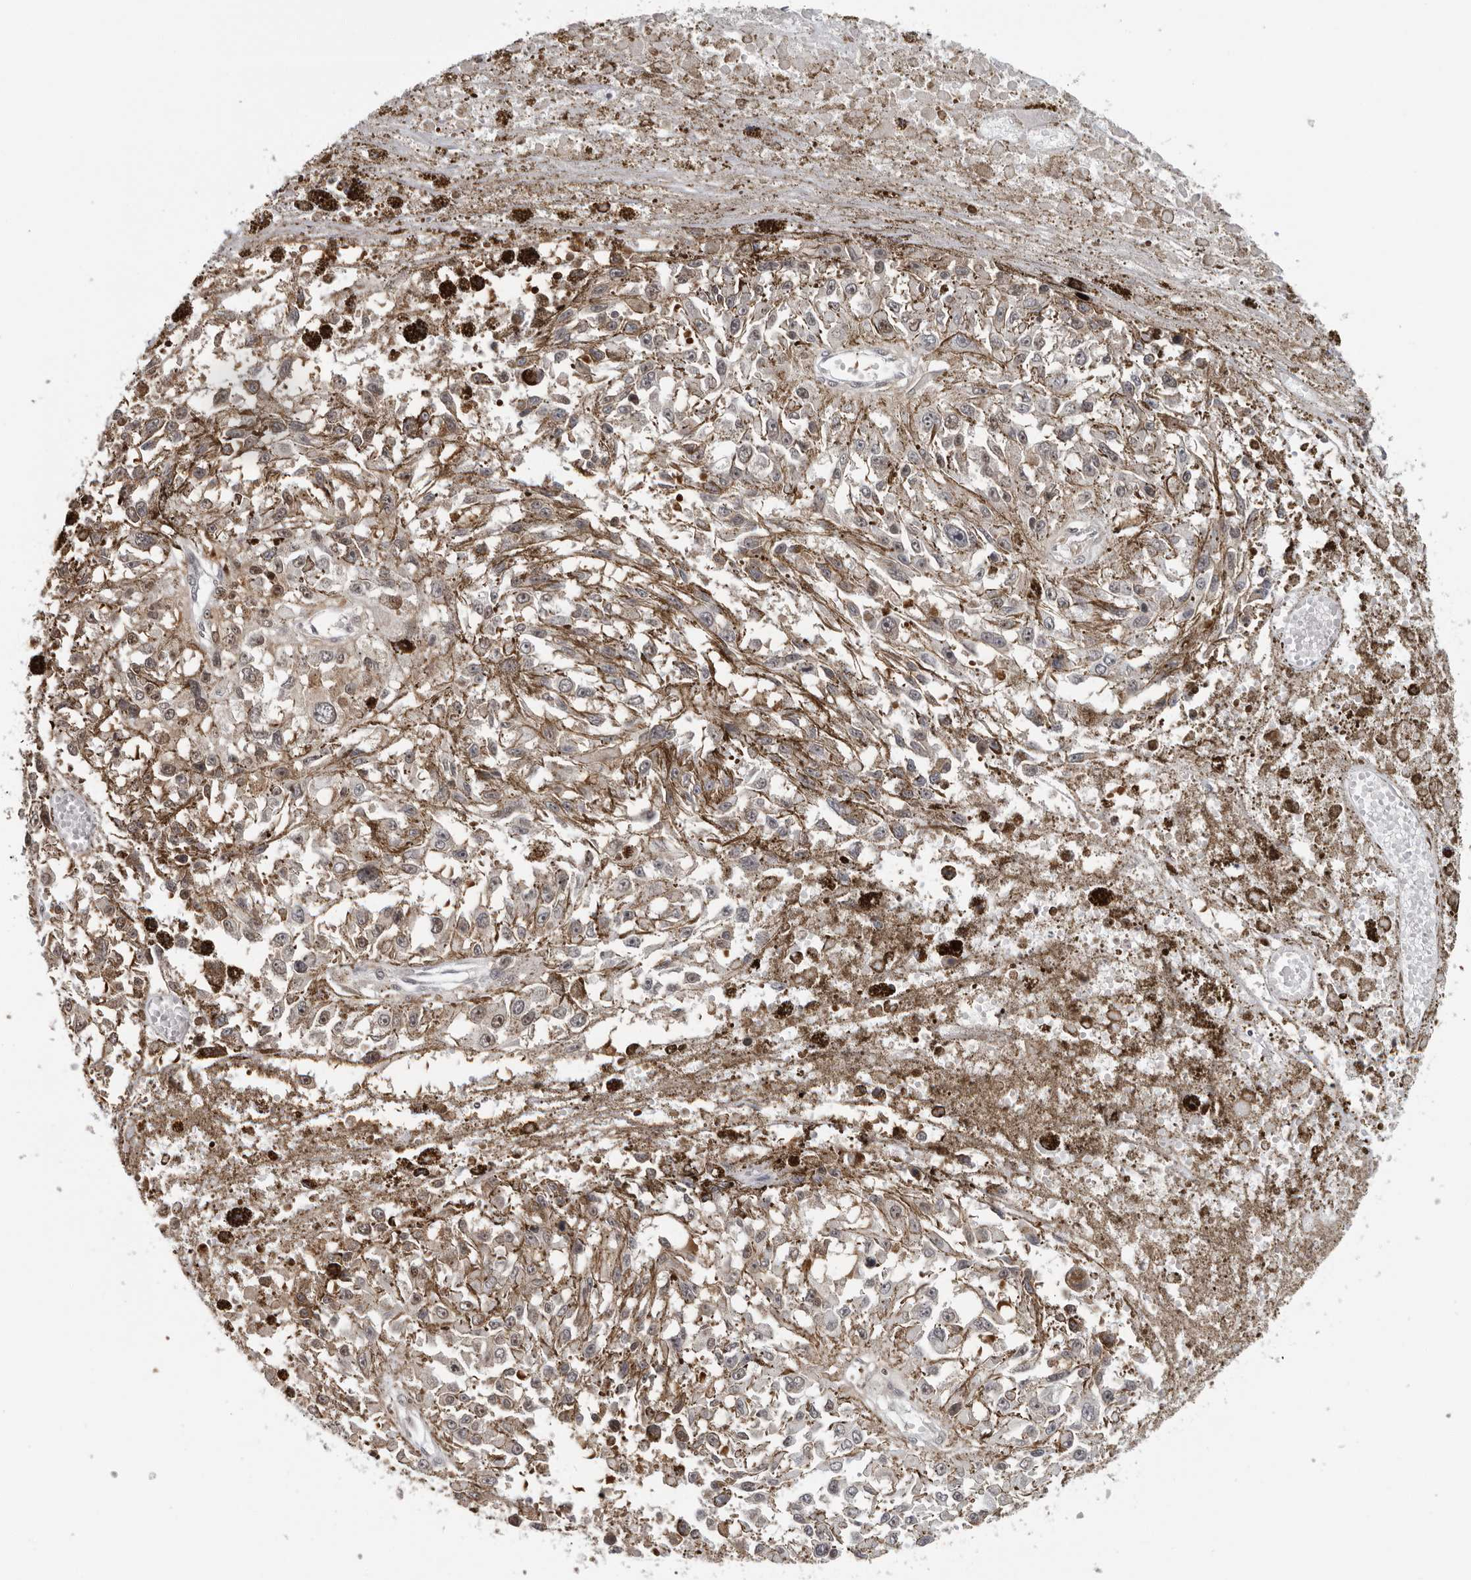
{"staining": {"intensity": "negative", "quantity": "none", "location": "none"}, "tissue": "melanoma", "cell_type": "Tumor cells", "image_type": "cancer", "snomed": [{"axis": "morphology", "description": "Malignant melanoma, Metastatic site"}, {"axis": "topography", "description": "Lymph node"}], "caption": "This micrograph is of melanoma stained with immunohistochemistry (IHC) to label a protein in brown with the nuclei are counter-stained blue. There is no staining in tumor cells.", "gene": "HSPH1", "patient": {"sex": "male", "age": 59}}